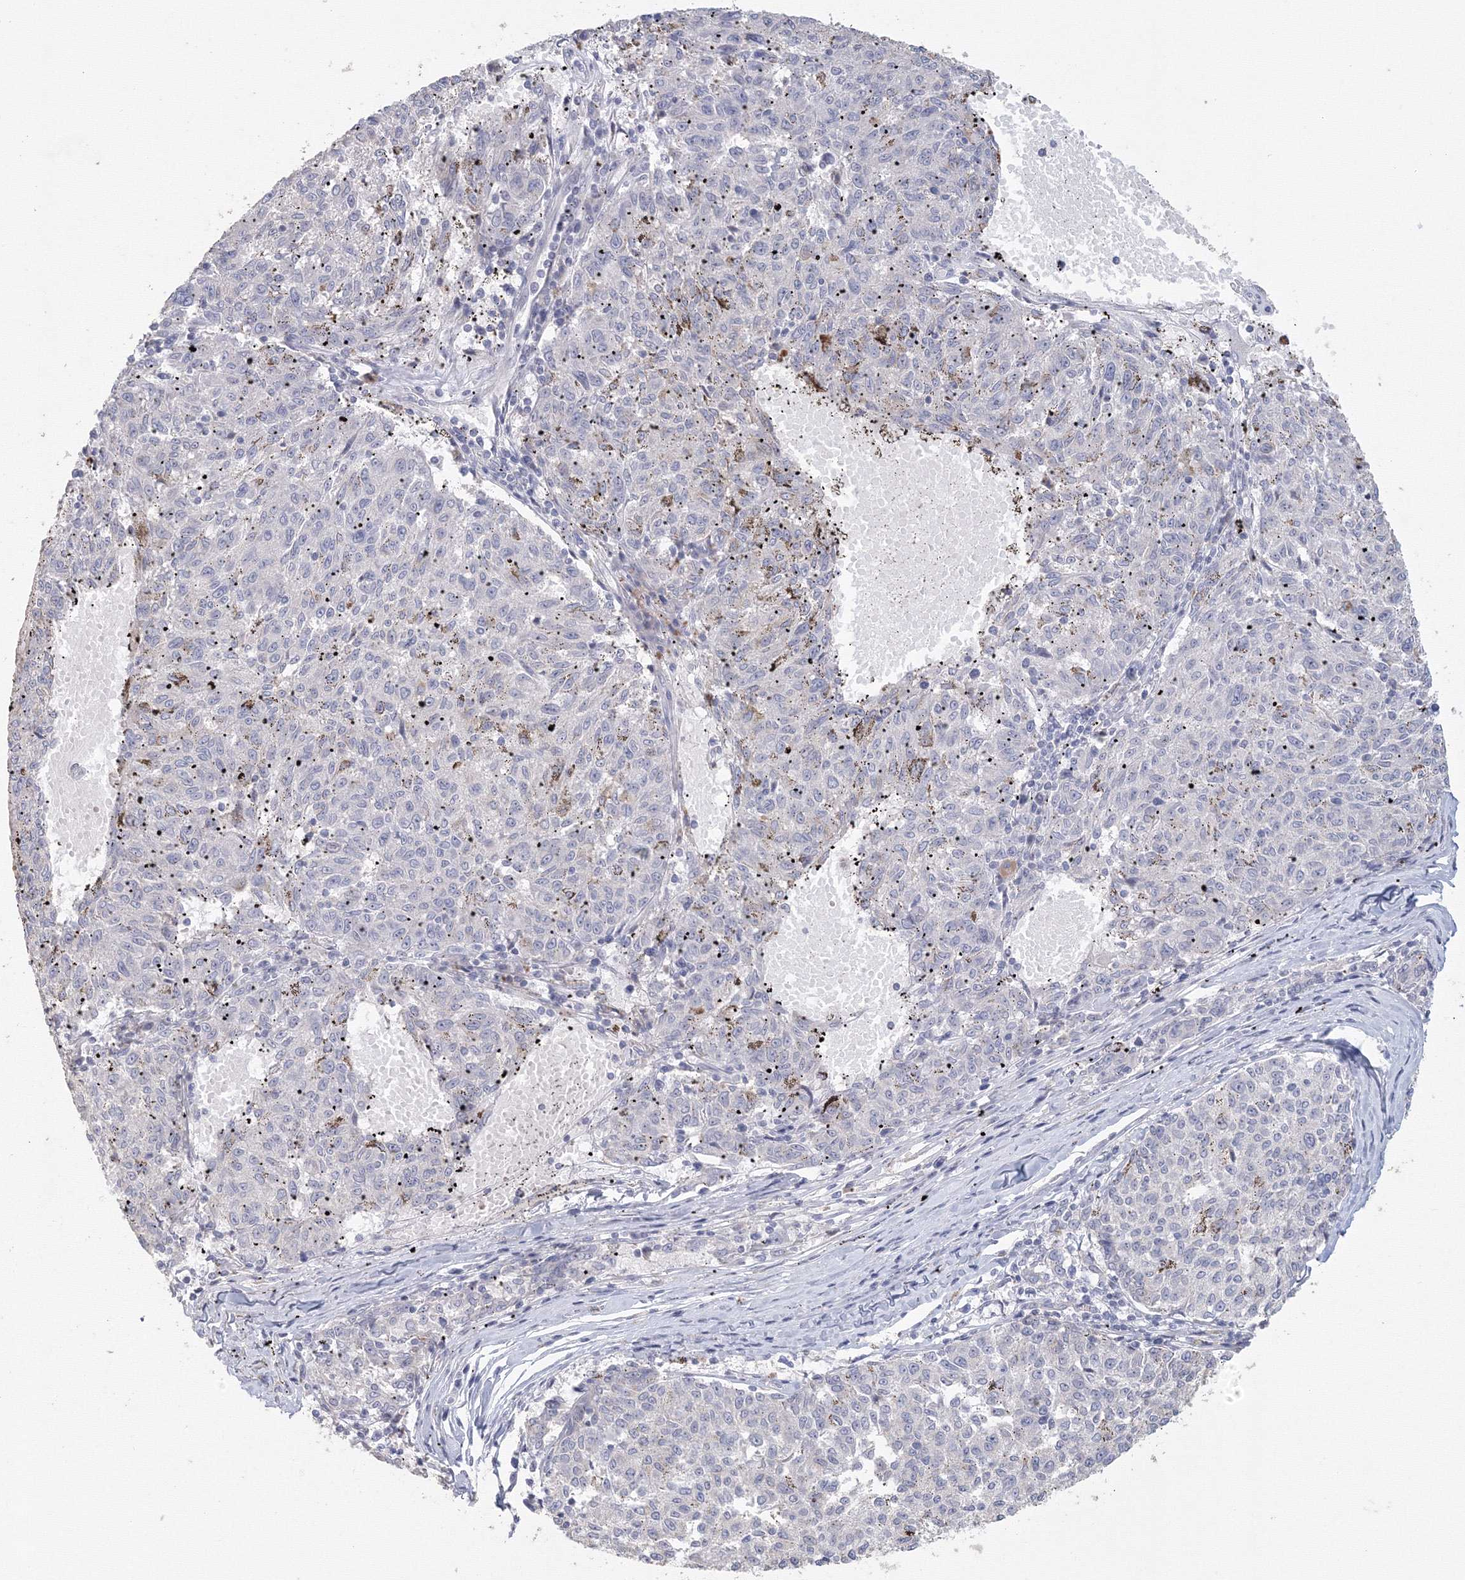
{"staining": {"intensity": "negative", "quantity": "none", "location": "none"}, "tissue": "melanoma", "cell_type": "Tumor cells", "image_type": "cancer", "snomed": [{"axis": "morphology", "description": "Malignant melanoma, NOS"}, {"axis": "topography", "description": "Skin"}], "caption": "A high-resolution histopathology image shows IHC staining of malignant melanoma, which demonstrates no significant expression in tumor cells. (Stains: DAB immunohistochemistry with hematoxylin counter stain, Microscopy: brightfield microscopy at high magnification).", "gene": "TACC2", "patient": {"sex": "female", "age": 72}}